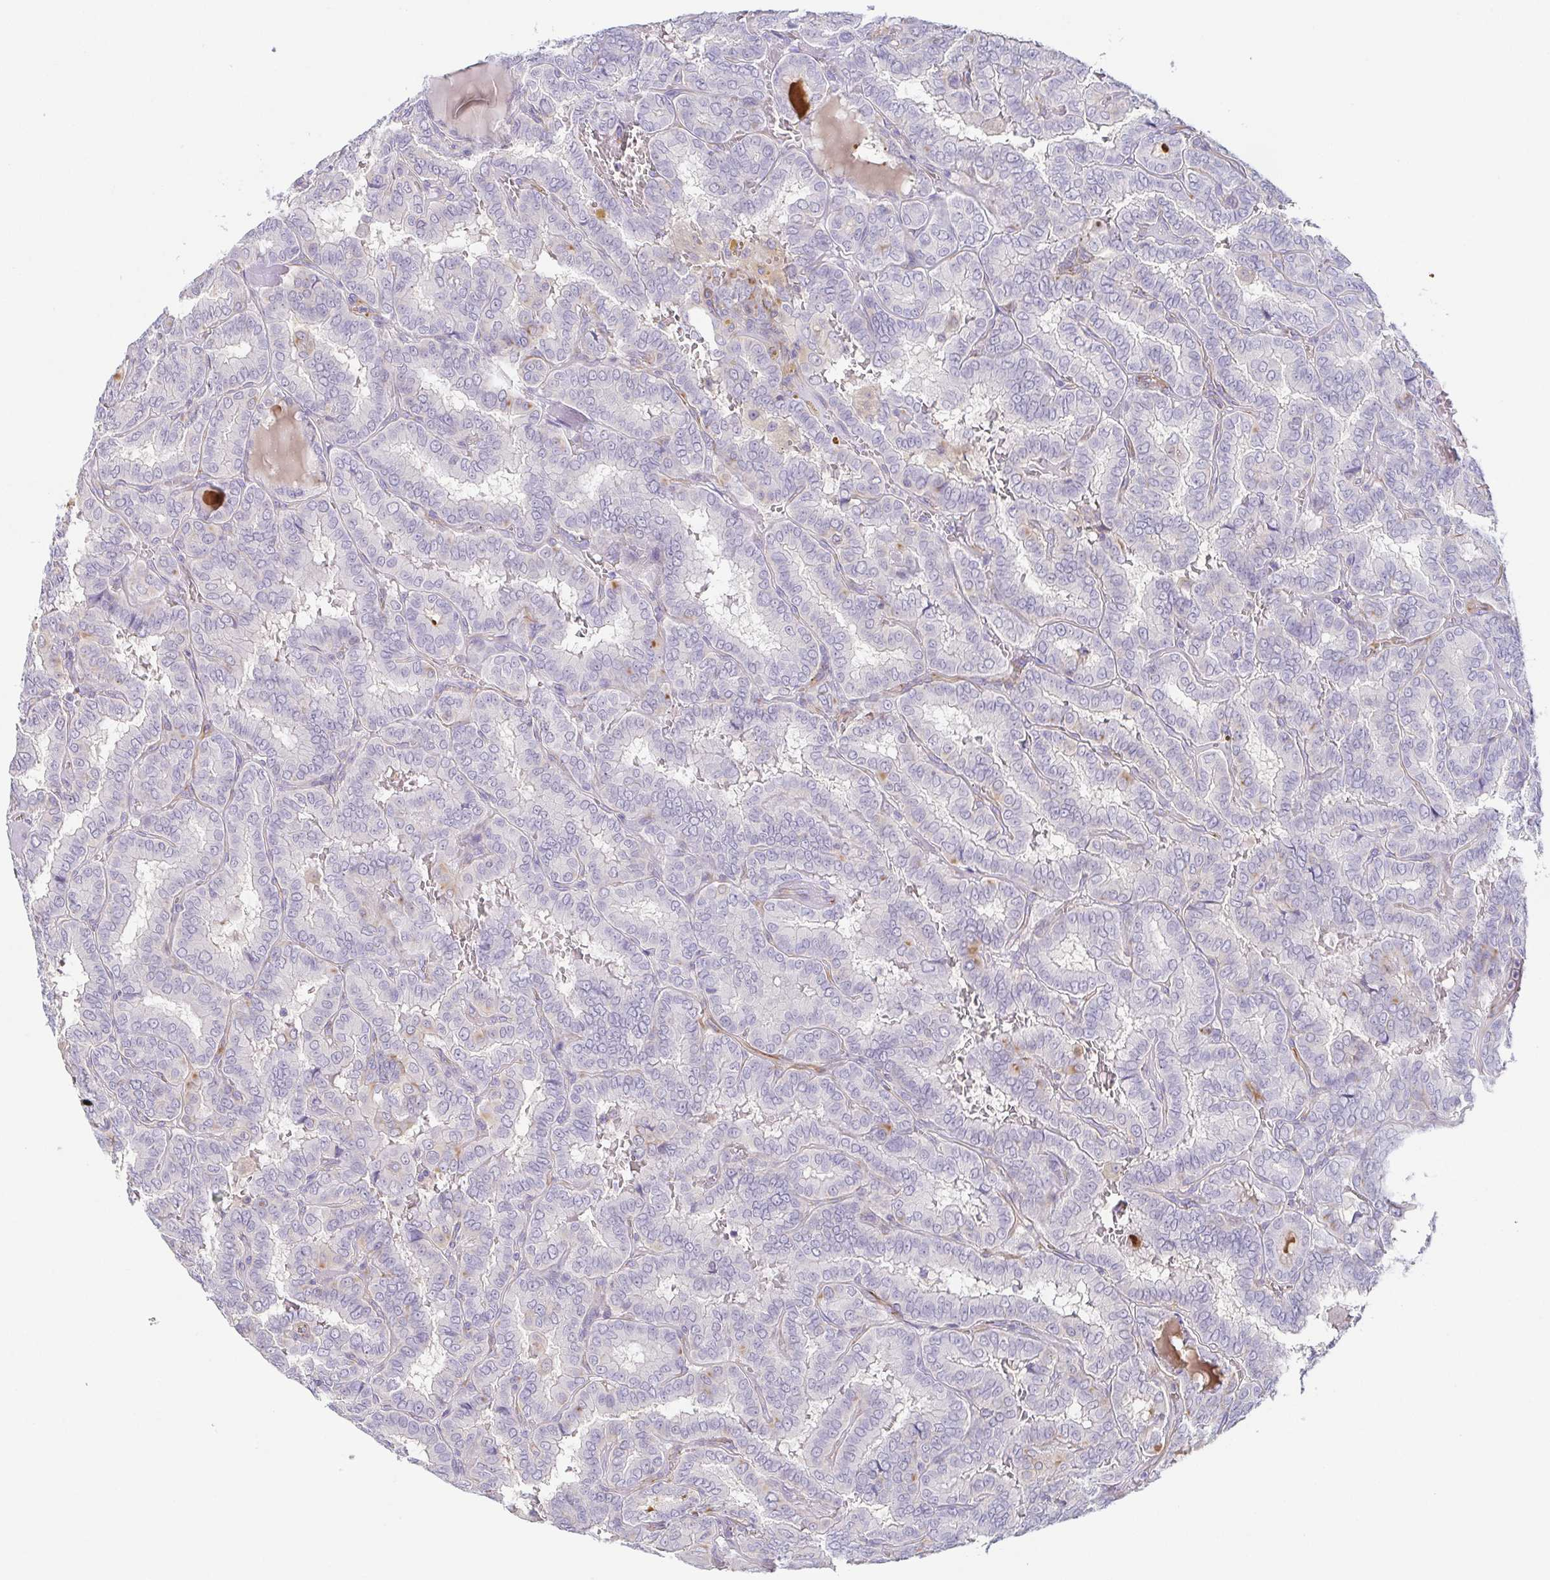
{"staining": {"intensity": "negative", "quantity": "none", "location": "none"}, "tissue": "thyroid cancer", "cell_type": "Tumor cells", "image_type": "cancer", "snomed": [{"axis": "morphology", "description": "Papillary adenocarcinoma, NOS"}, {"axis": "topography", "description": "Thyroid gland"}], "caption": "Papillary adenocarcinoma (thyroid) was stained to show a protein in brown. There is no significant staining in tumor cells.", "gene": "COL17A1", "patient": {"sex": "female", "age": 46}}